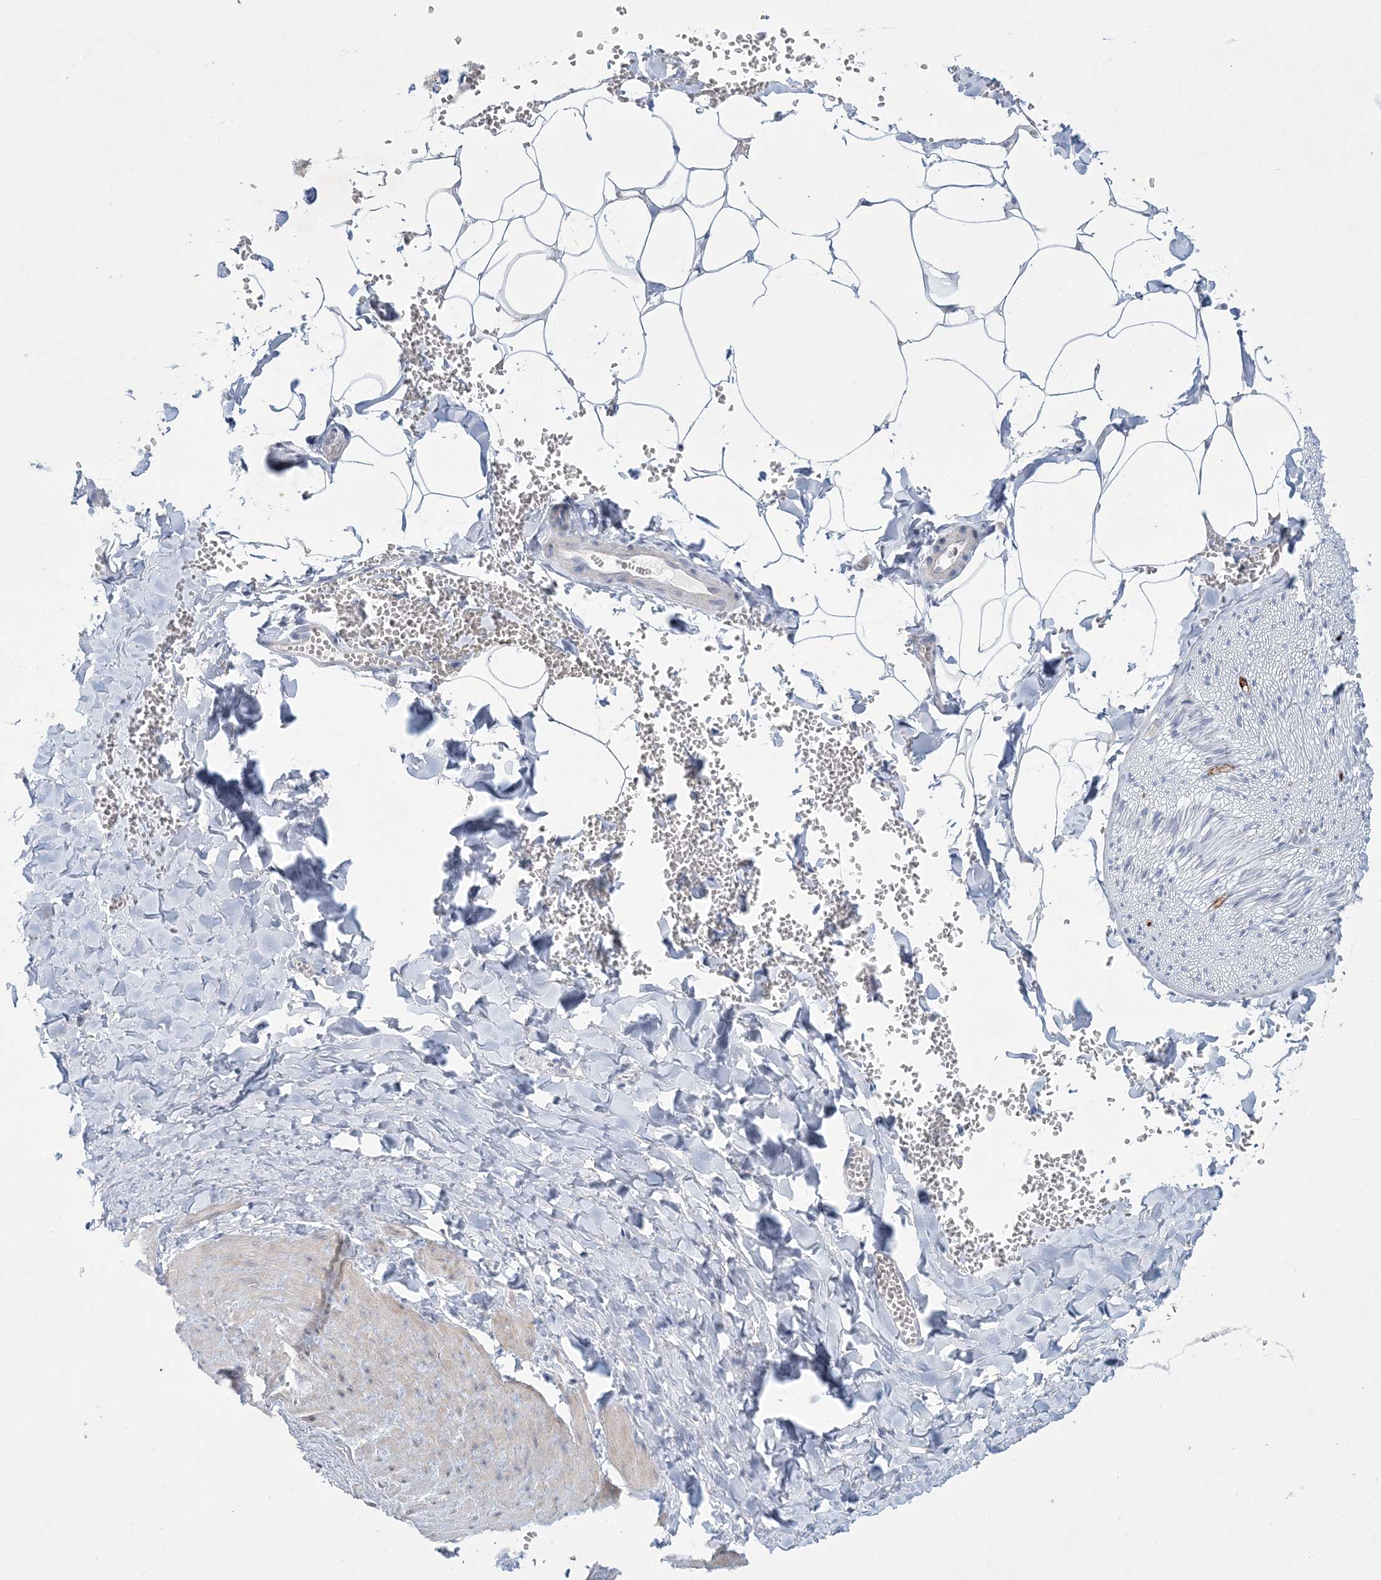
{"staining": {"intensity": "negative", "quantity": "none", "location": "none"}, "tissue": "adipose tissue", "cell_type": "Adipocytes", "image_type": "normal", "snomed": [{"axis": "morphology", "description": "Normal tissue, NOS"}, {"axis": "topography", "description": "Gallbladder"}, {"axis": "topography", "description": "Peripheral nerve tissue"}], "caption": "An immunohistochemistry (IHC) image of normal adipose tissue is shown. There is no staining in adipocytes of adipose tissue. (DAB IHC, high magnification).", "gene": "TBC1D7", "patient": {"sex": "male", "age": 38}}